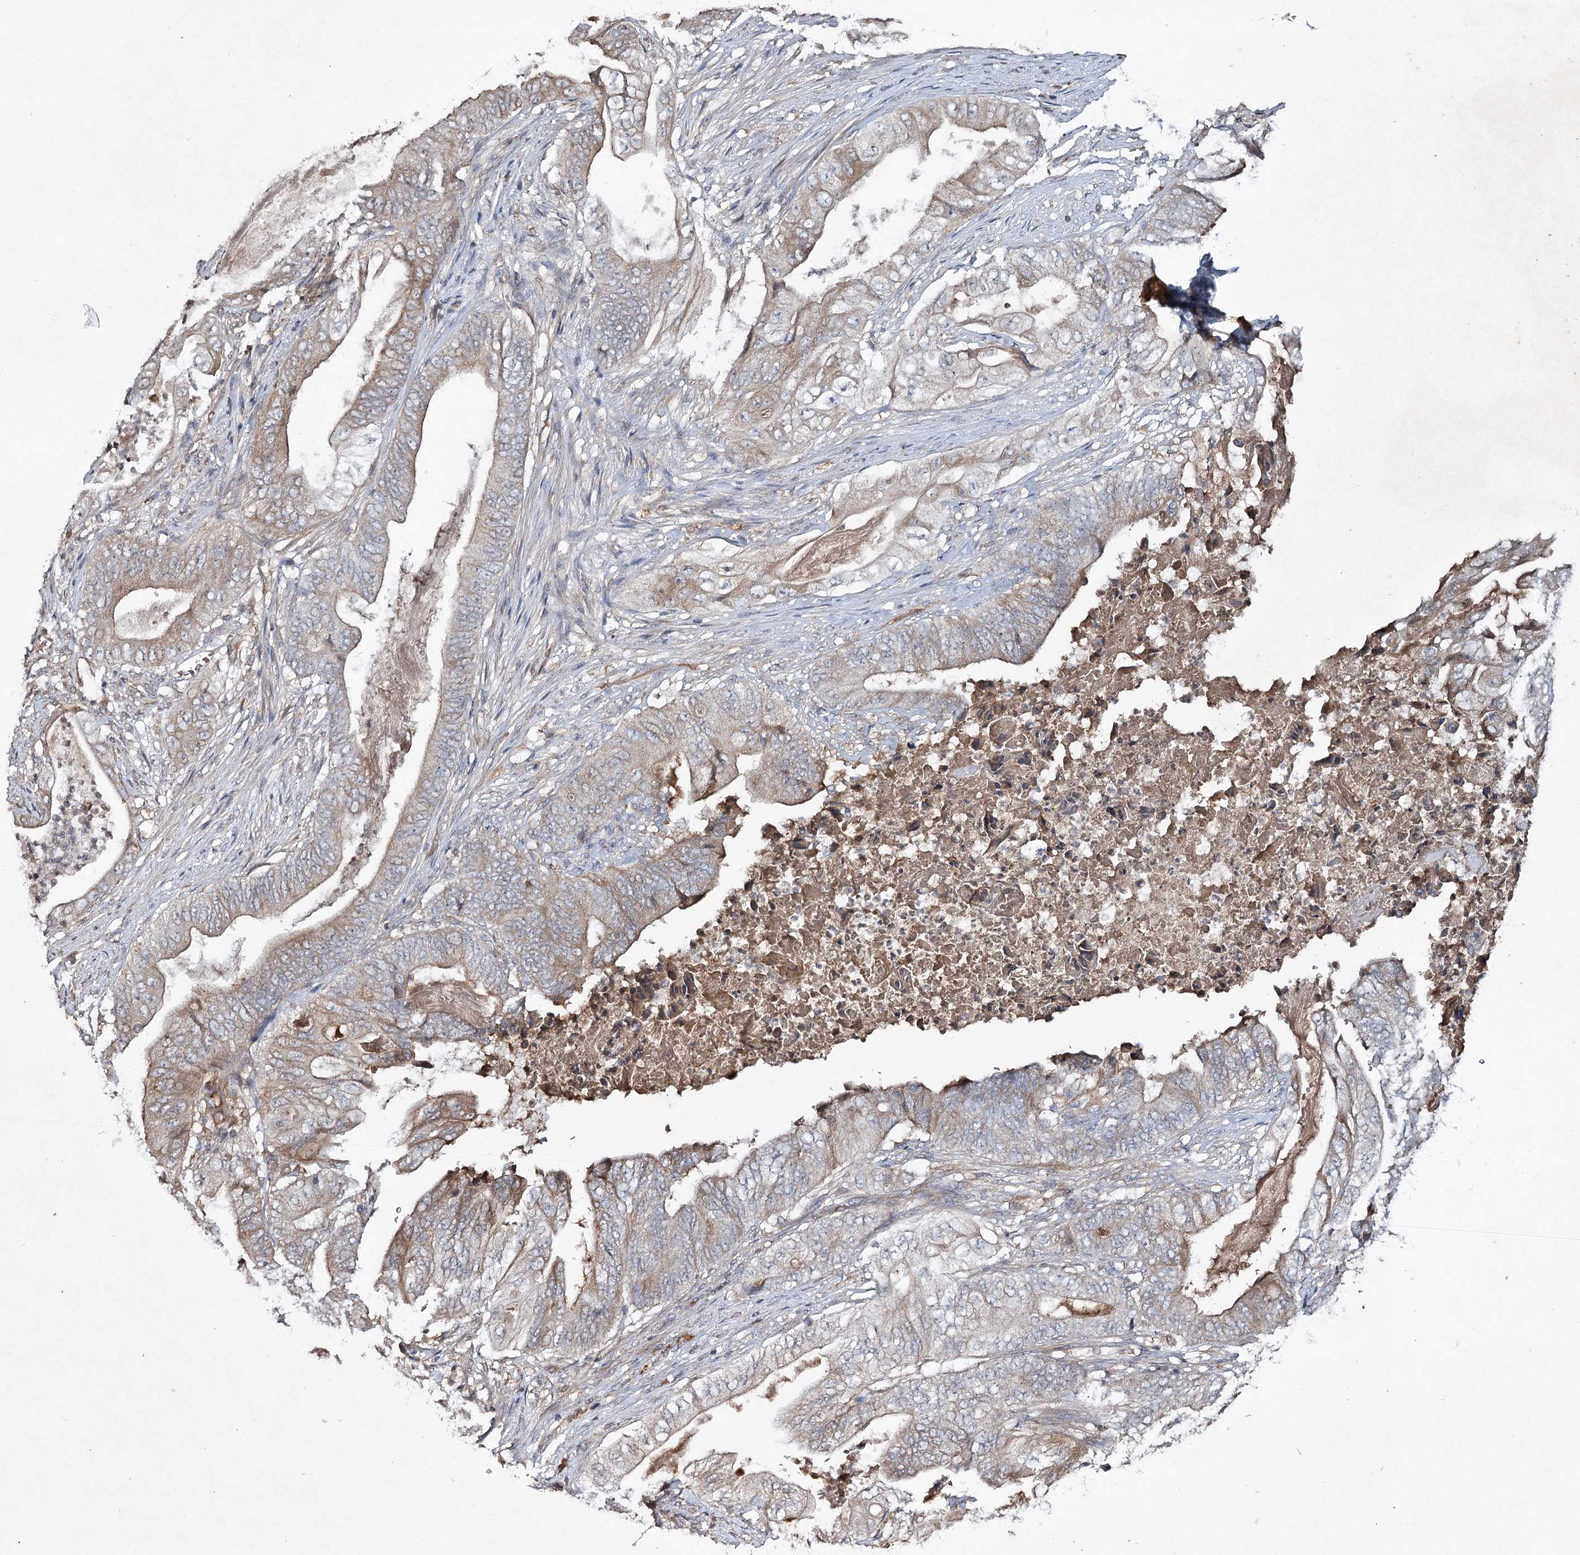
{"staining": {"intensity": "weak", "quantity": "<25%", "location": "cytoplasmic/membranous"}, "tissue": "stomach cancer", "cell_type": "Tumor cells", "image_type": "cancer", "snomed": [{"axis": "morphology", "description": "Adenocarcinoma, NOS"}, {"axis": "topography", "description": "Stomach"}], "caption": "Adenocarcinoma (stomach) was stained to show a protein in brown. There is no significant expression in tumor cells. The staining is performed using DAB (3,3'-diaminobenzidine) brown chromogen with nuclei counter-stained in using hematoxylin.", "gene": "CYP2B6", "patient": {"sex": "female", "age": 73}}